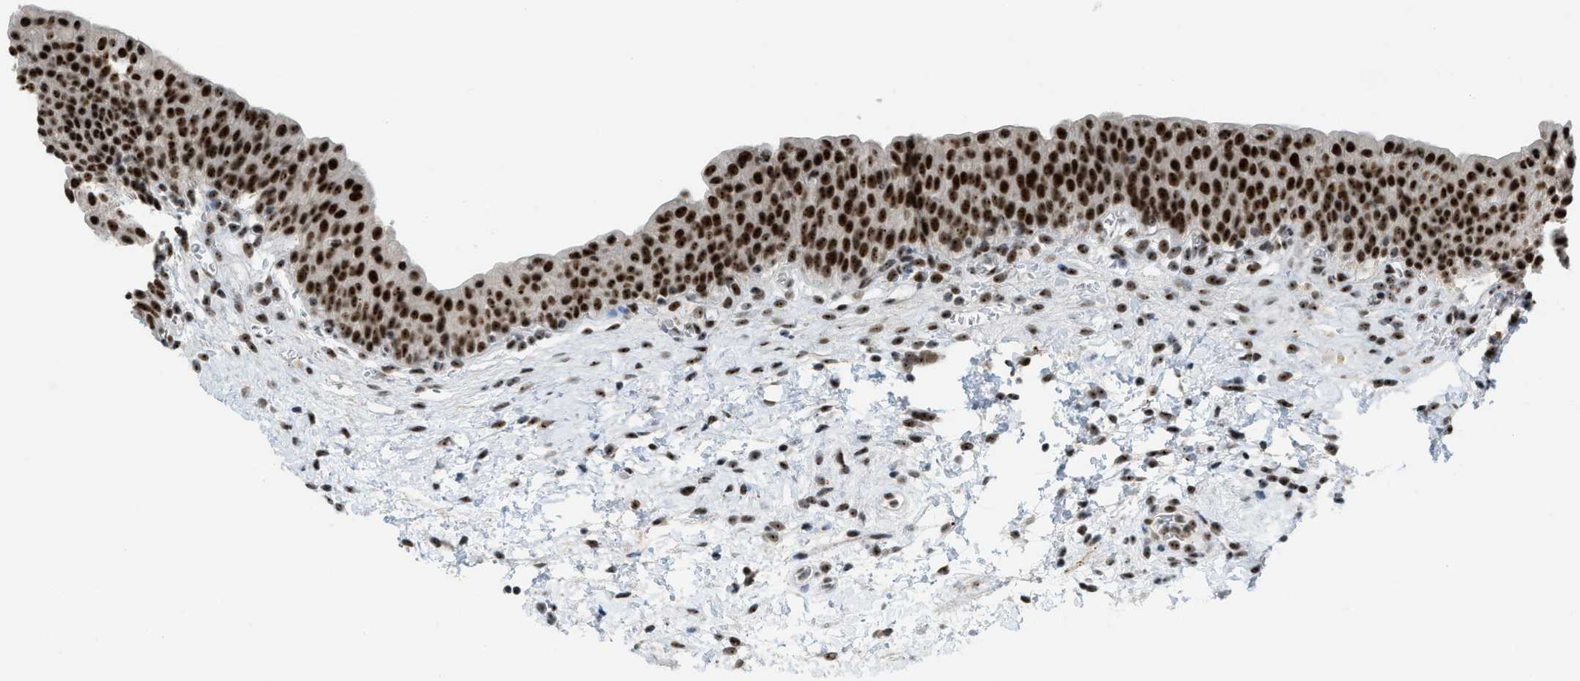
{"staining": {"intensity": "strong", "quantity": ">75%", "location": "nuclear"}, "tissue": "urinary bladder", "cell_type": "Urothelial cells", "image_type": "normal", "snomed": [{"axis": "morphology", "description": "Normal tissue, NOS"}, {"axis": "topography", "description": "Urinary bladder"}], "caption": "Immunohistochemistry (IHC) photomicrograph of normal human urinary bladder stained for a protein (brown), which exhibits high levels of strong nuclear staining in approximately >75% of urothelial cells.", "gene": "URB1", "patient": {"sex": "male", "age": 37}}